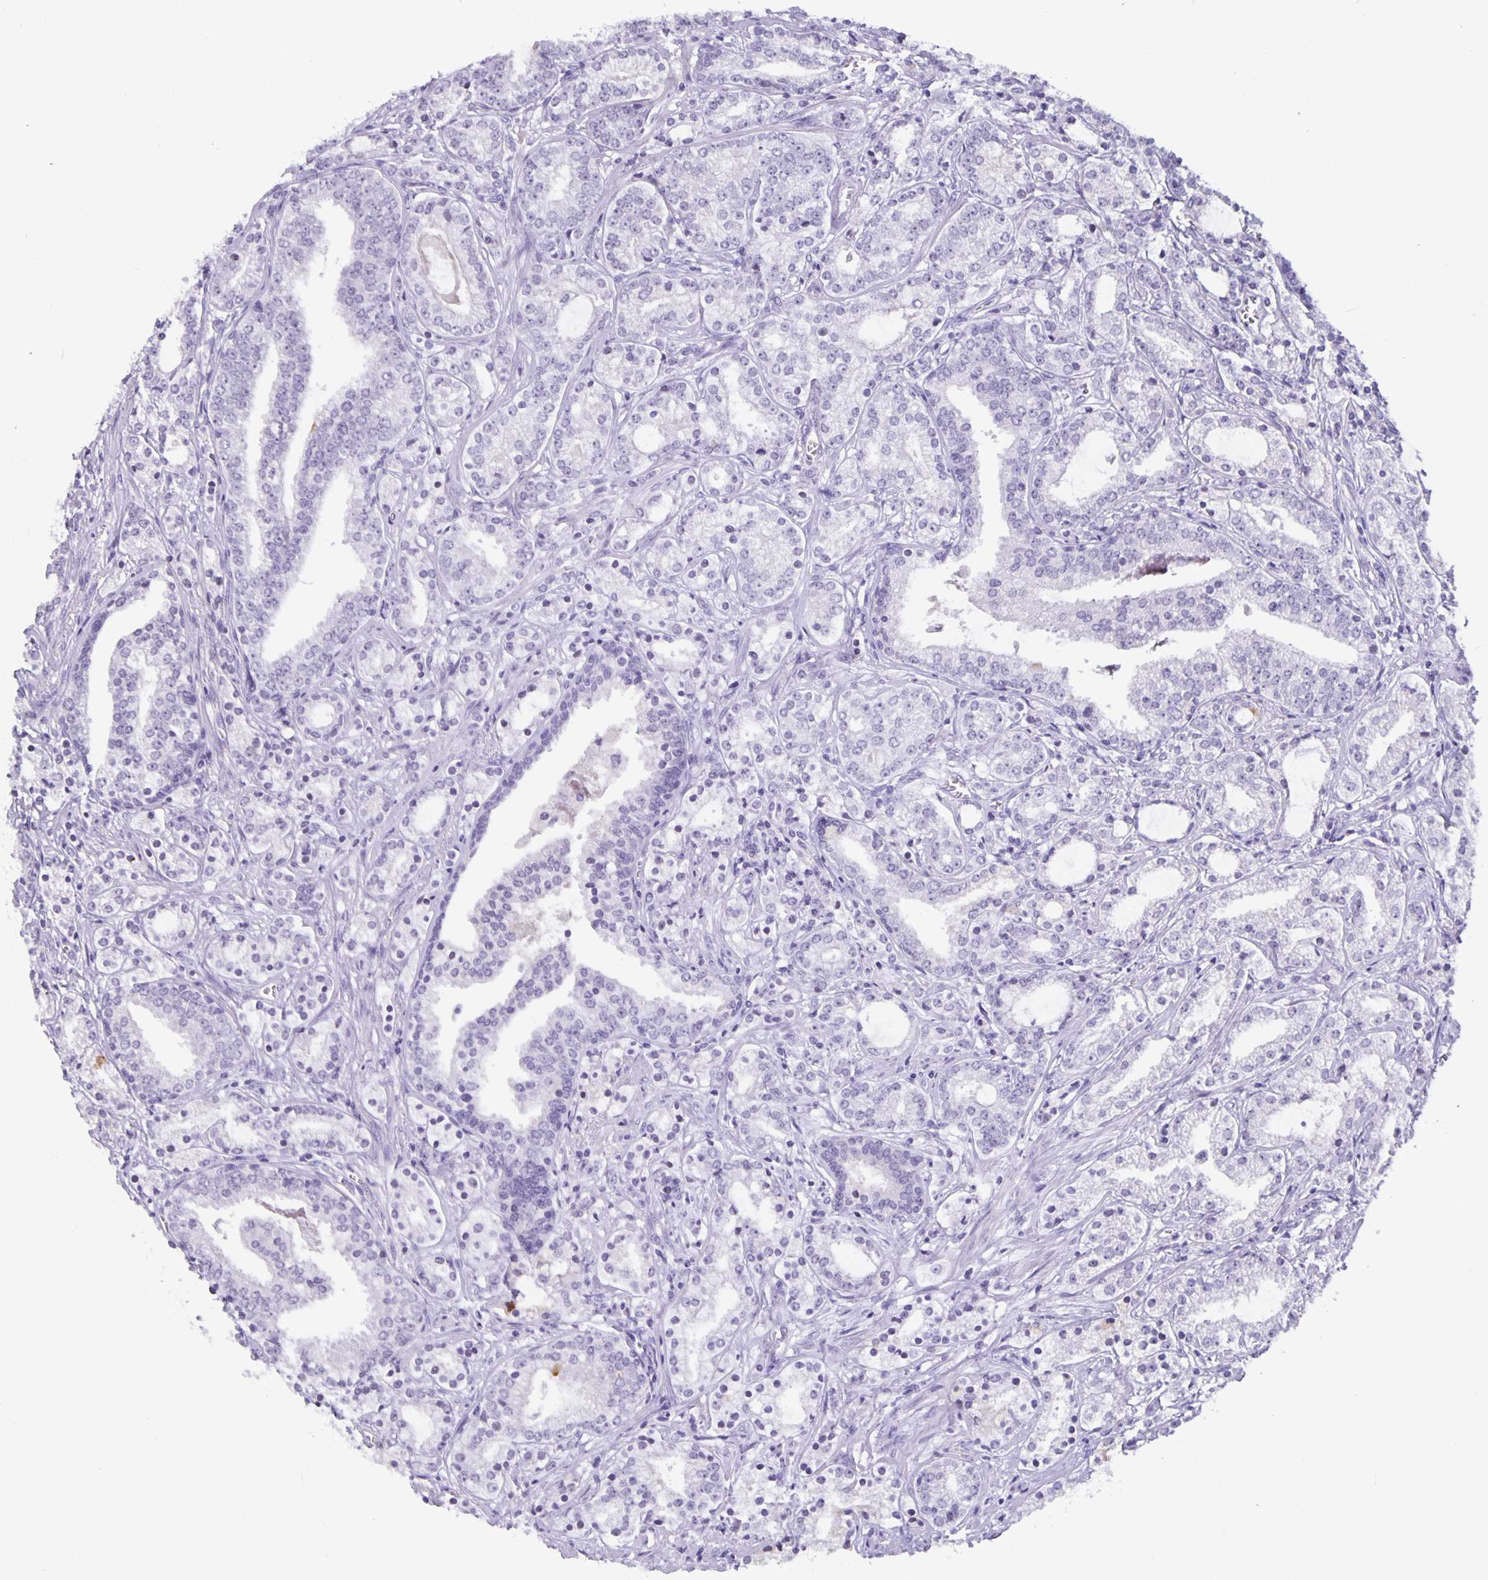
{"staining": {"intensity": "negative", "quantity": "none", "location": "none"}, "tissue": "prostate cancer", "cell_type": "Tumor cells", "image_type": "cancer", "snomed": [{"axis": "morphology", "description": "Adenocarcinoma, Medium grade"}, {"axis": "topography", "description": "Prostate"}], "caption": "The photomicrograph shows no significant staining in tumor cells of prostate cancer (adenocarcinoma (medium-grade)).", "gene": "OLIG2", "patient": {"sex": "male", "age": 57}}